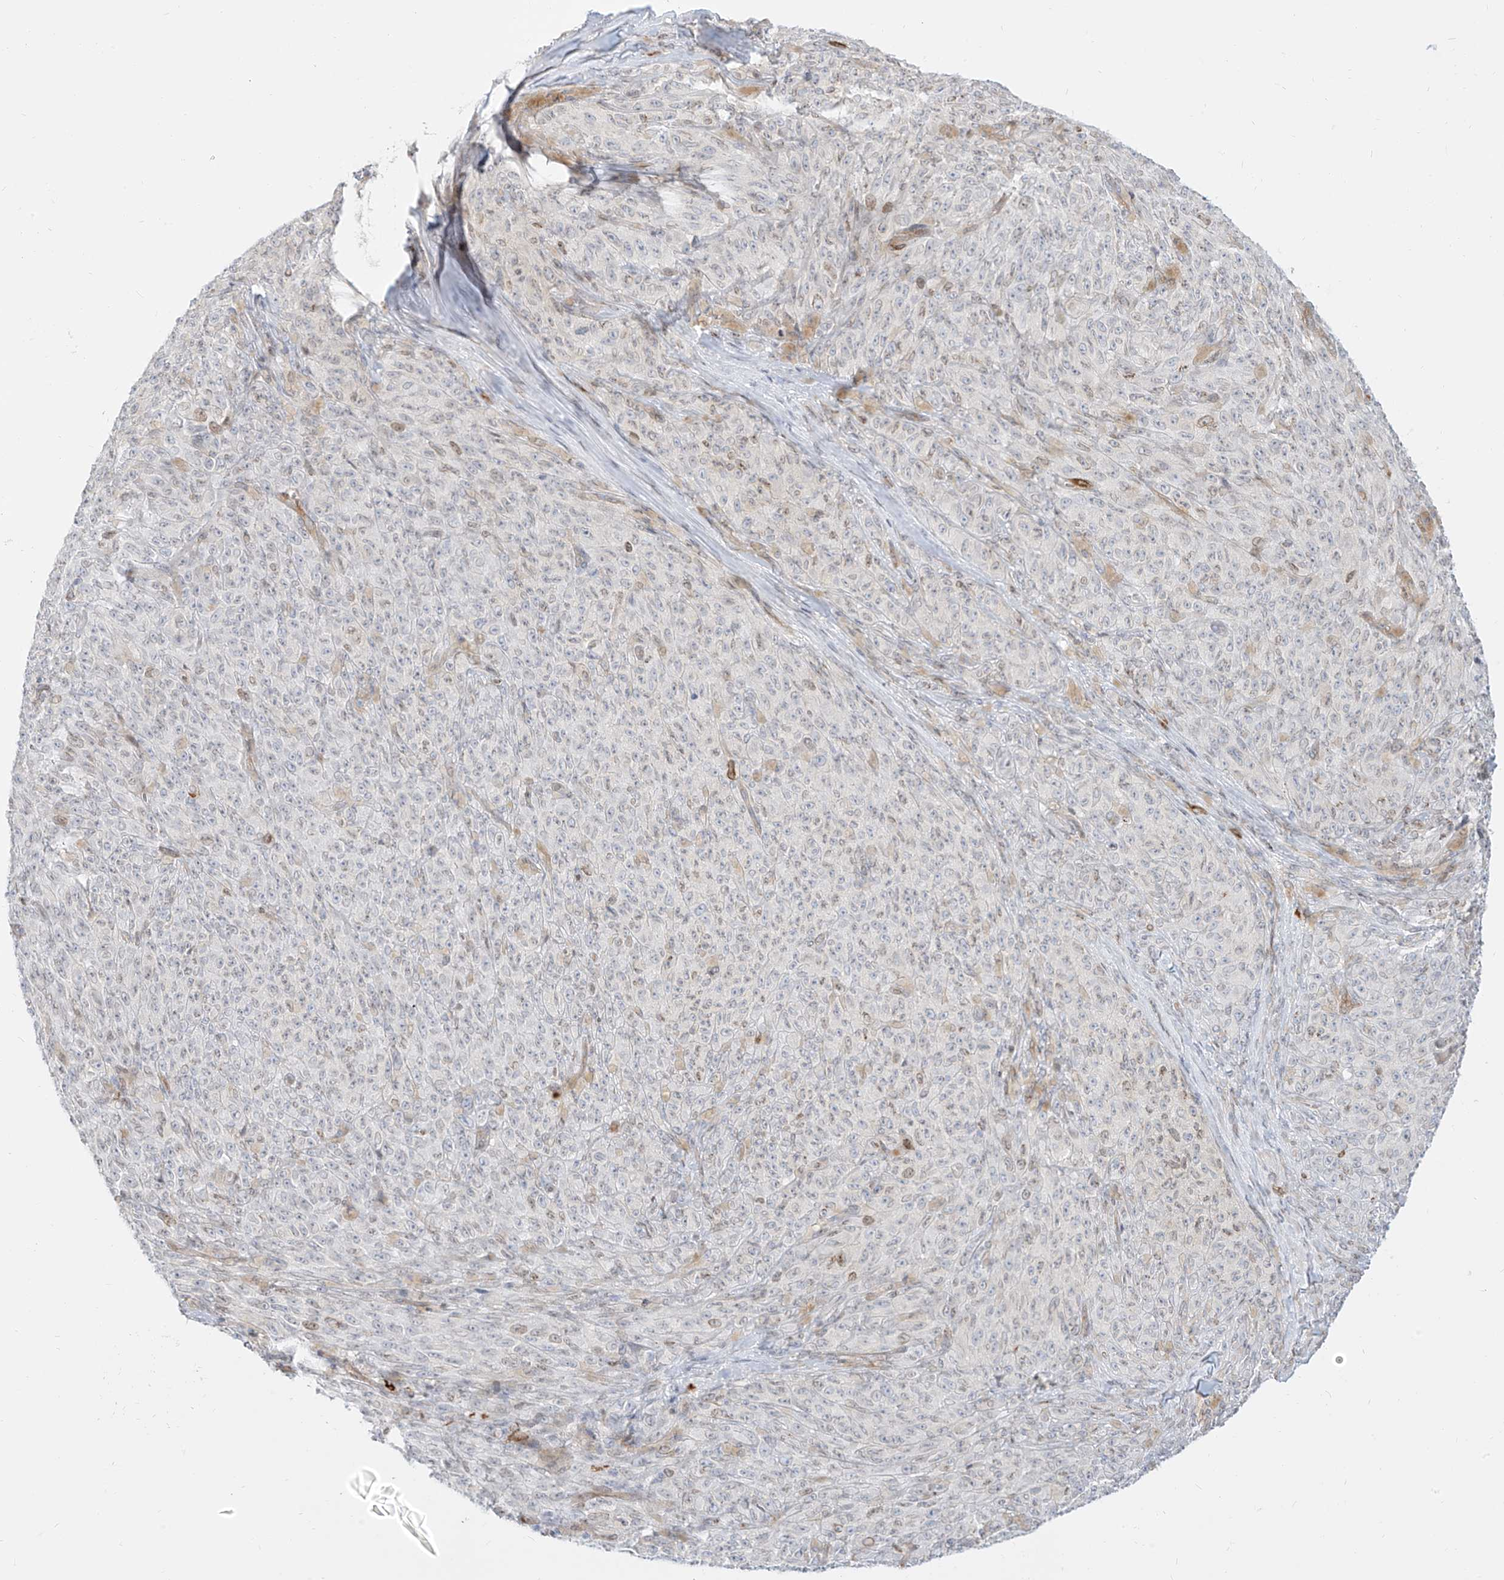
{"staining": {"intensity": "negative", "quantity": "none", "location": "none"}, "tissue": "melanoma", "cell_type": "Tumor cells", "image_type": "cancer", "snomed": [{"axis": "morphology", "description": "Malignant melanoma, NOS"}, {"axis": "topography", "description": "Skin"}], "caption": "Immunohistochemistry (IHC) micrograph of human malignant melanoma stained for a protein (brown), which demonstrates no expression in tumor cells.", "gene": "NHSL1", "patient": {"sex": "female", "age": 82}}